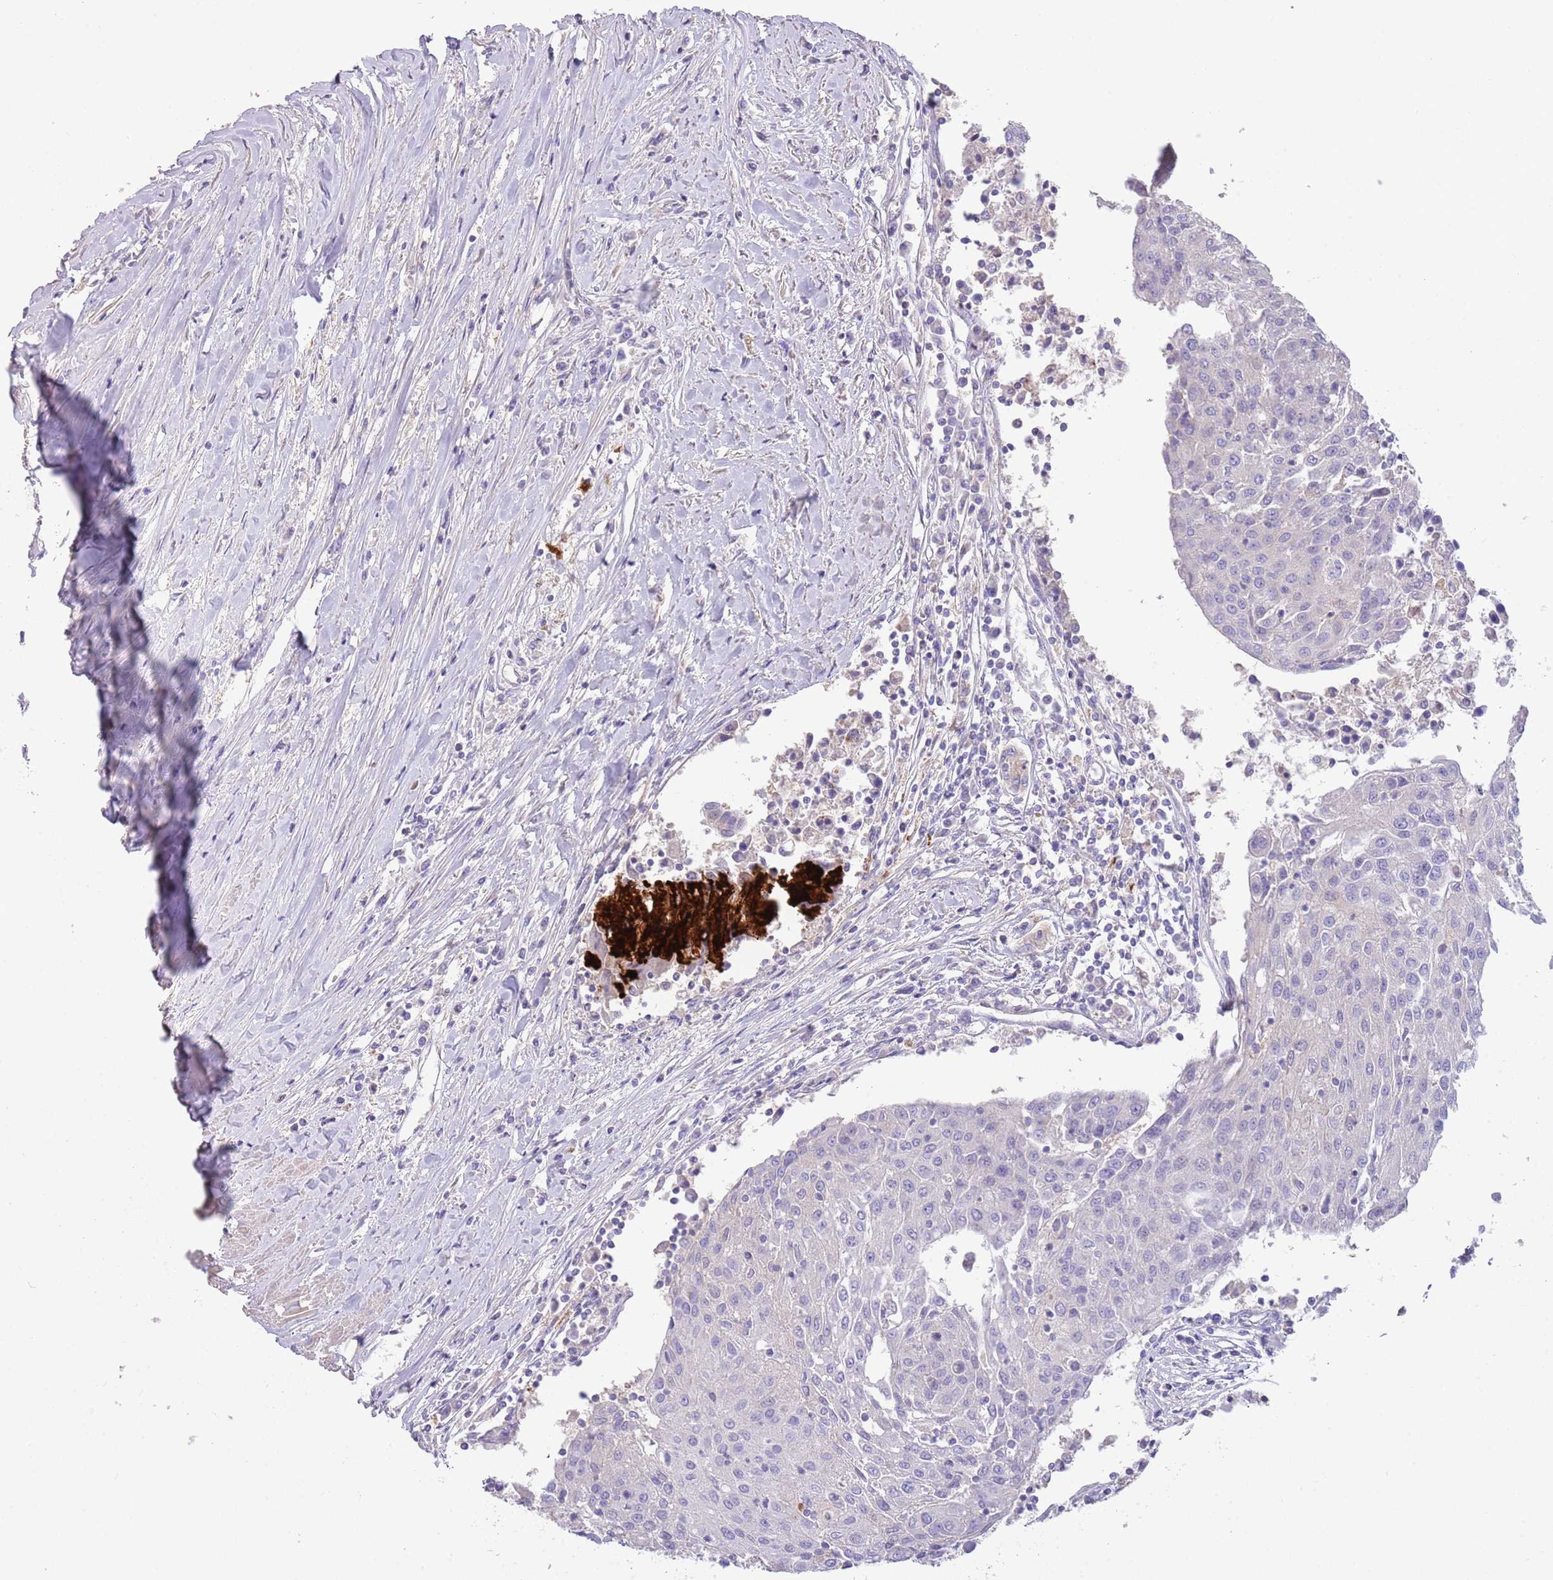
{"staining": {"intensity": "negative", "quantity": "none", "location": "none"}, "tissue": "urothelial cancer", "cell_type": "Tumor cells", "image_type": "cancer", "snomed": [{"axis": "morphology", "description": "Urothelial carcinoma, High grade"}, {"axis": "topography", "description": "Urinary bladder"}], "caption": "Protein analysis of high-grade urothelial carcinoma exhibits no significant positivity in tumor cells.", "gene": "SFTPA1", "patient": {"sex": "female", "age": 85}}